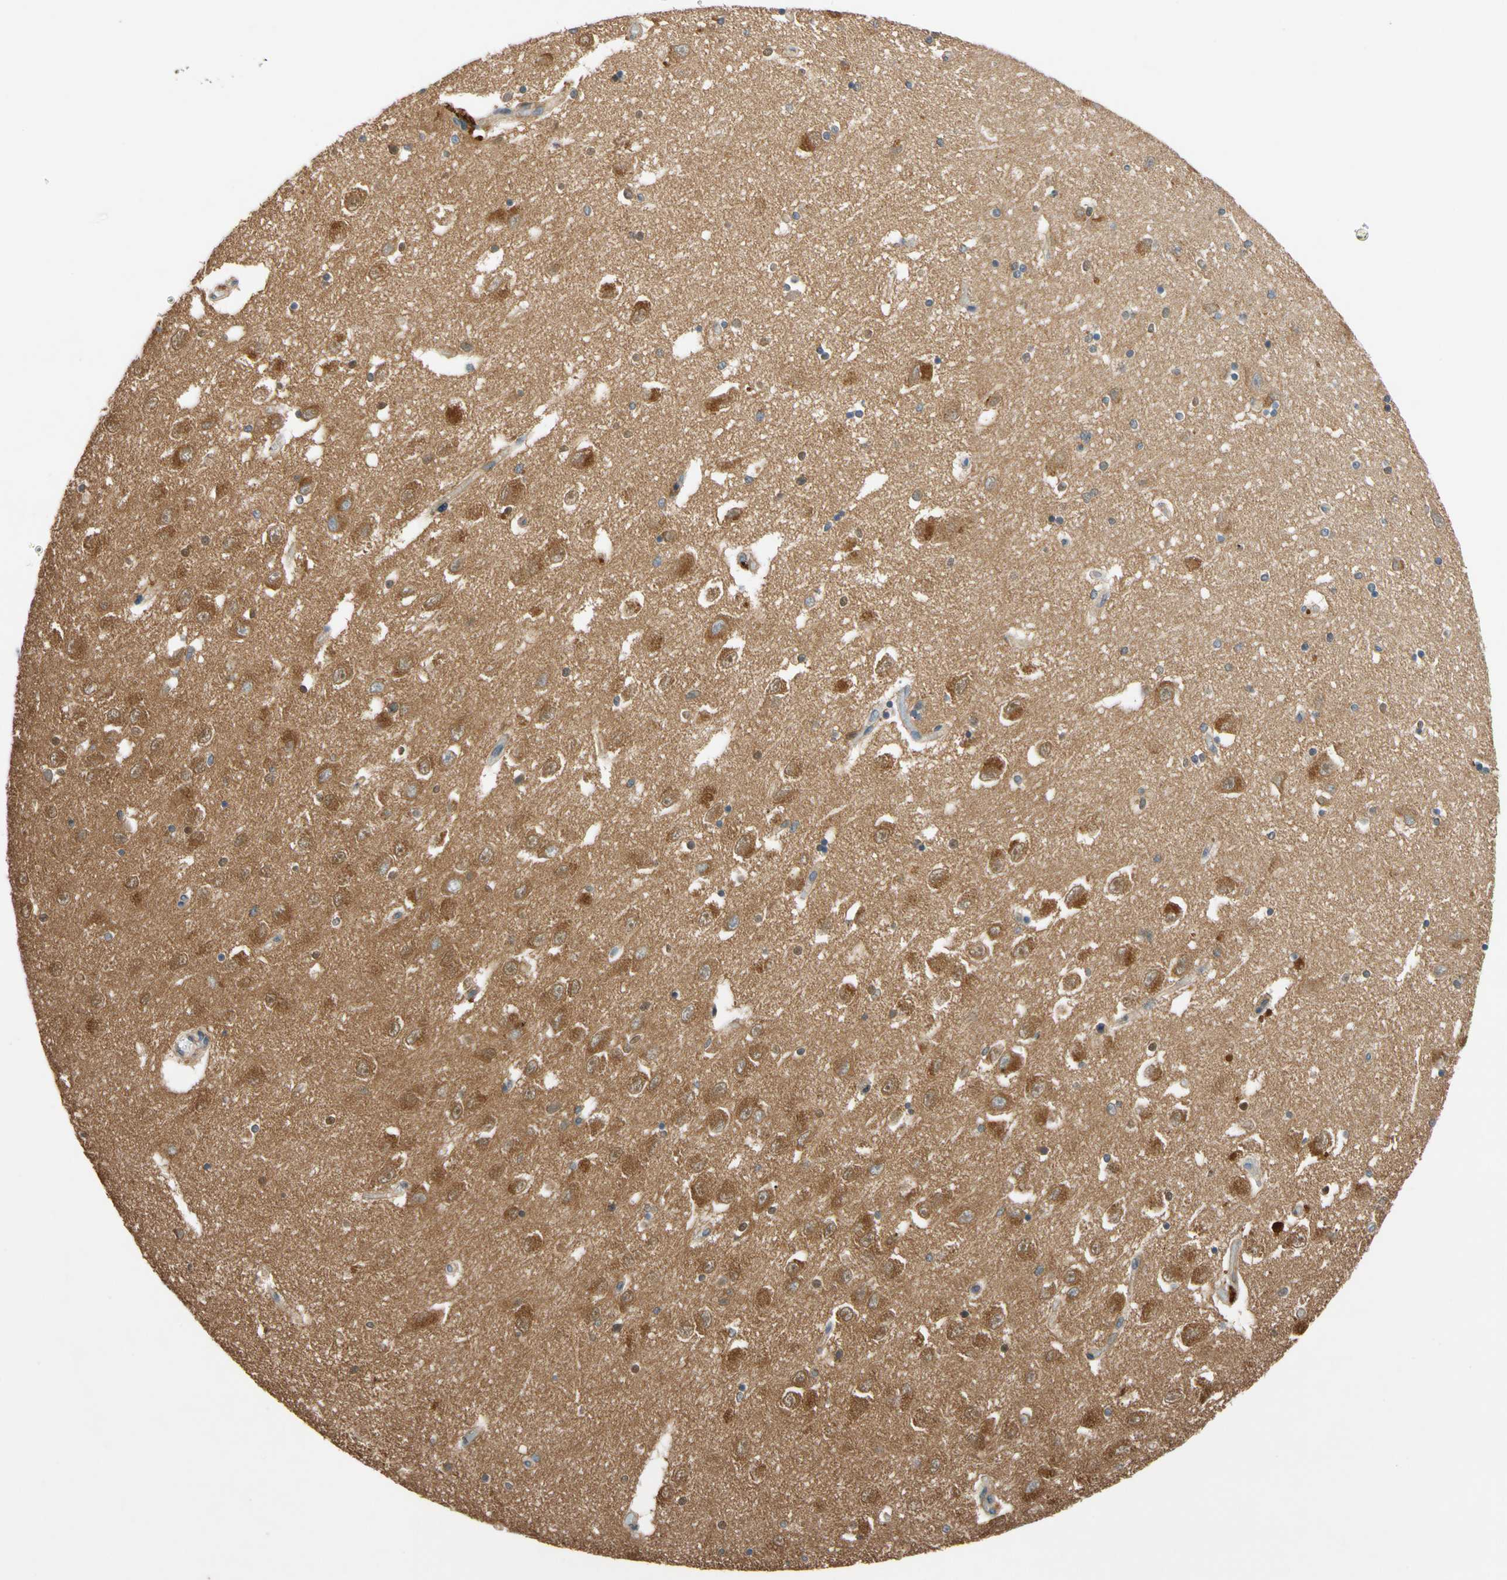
{"staining": {"intensity": "moderate", "quantity": ">75%", "location": "cytoplasmic/membranous"}, "tissue": "hippocampus", "cell_type": "Glial cells", "image_type": "normal", "snomed": [{"axis": "morphology", "description": "Normal tissue, NOS"}, {"axis": "topography", "description": "Hippocampus"}], "caption": "Unremarkable hippocampus shows moderate cytoplasmic/membranous positivity in approximately >75% of glial cells (IHC, brightfield microscopy, high magnification)..", "gene": "USP12", "patient": {"sex": "female", "age": 54}}